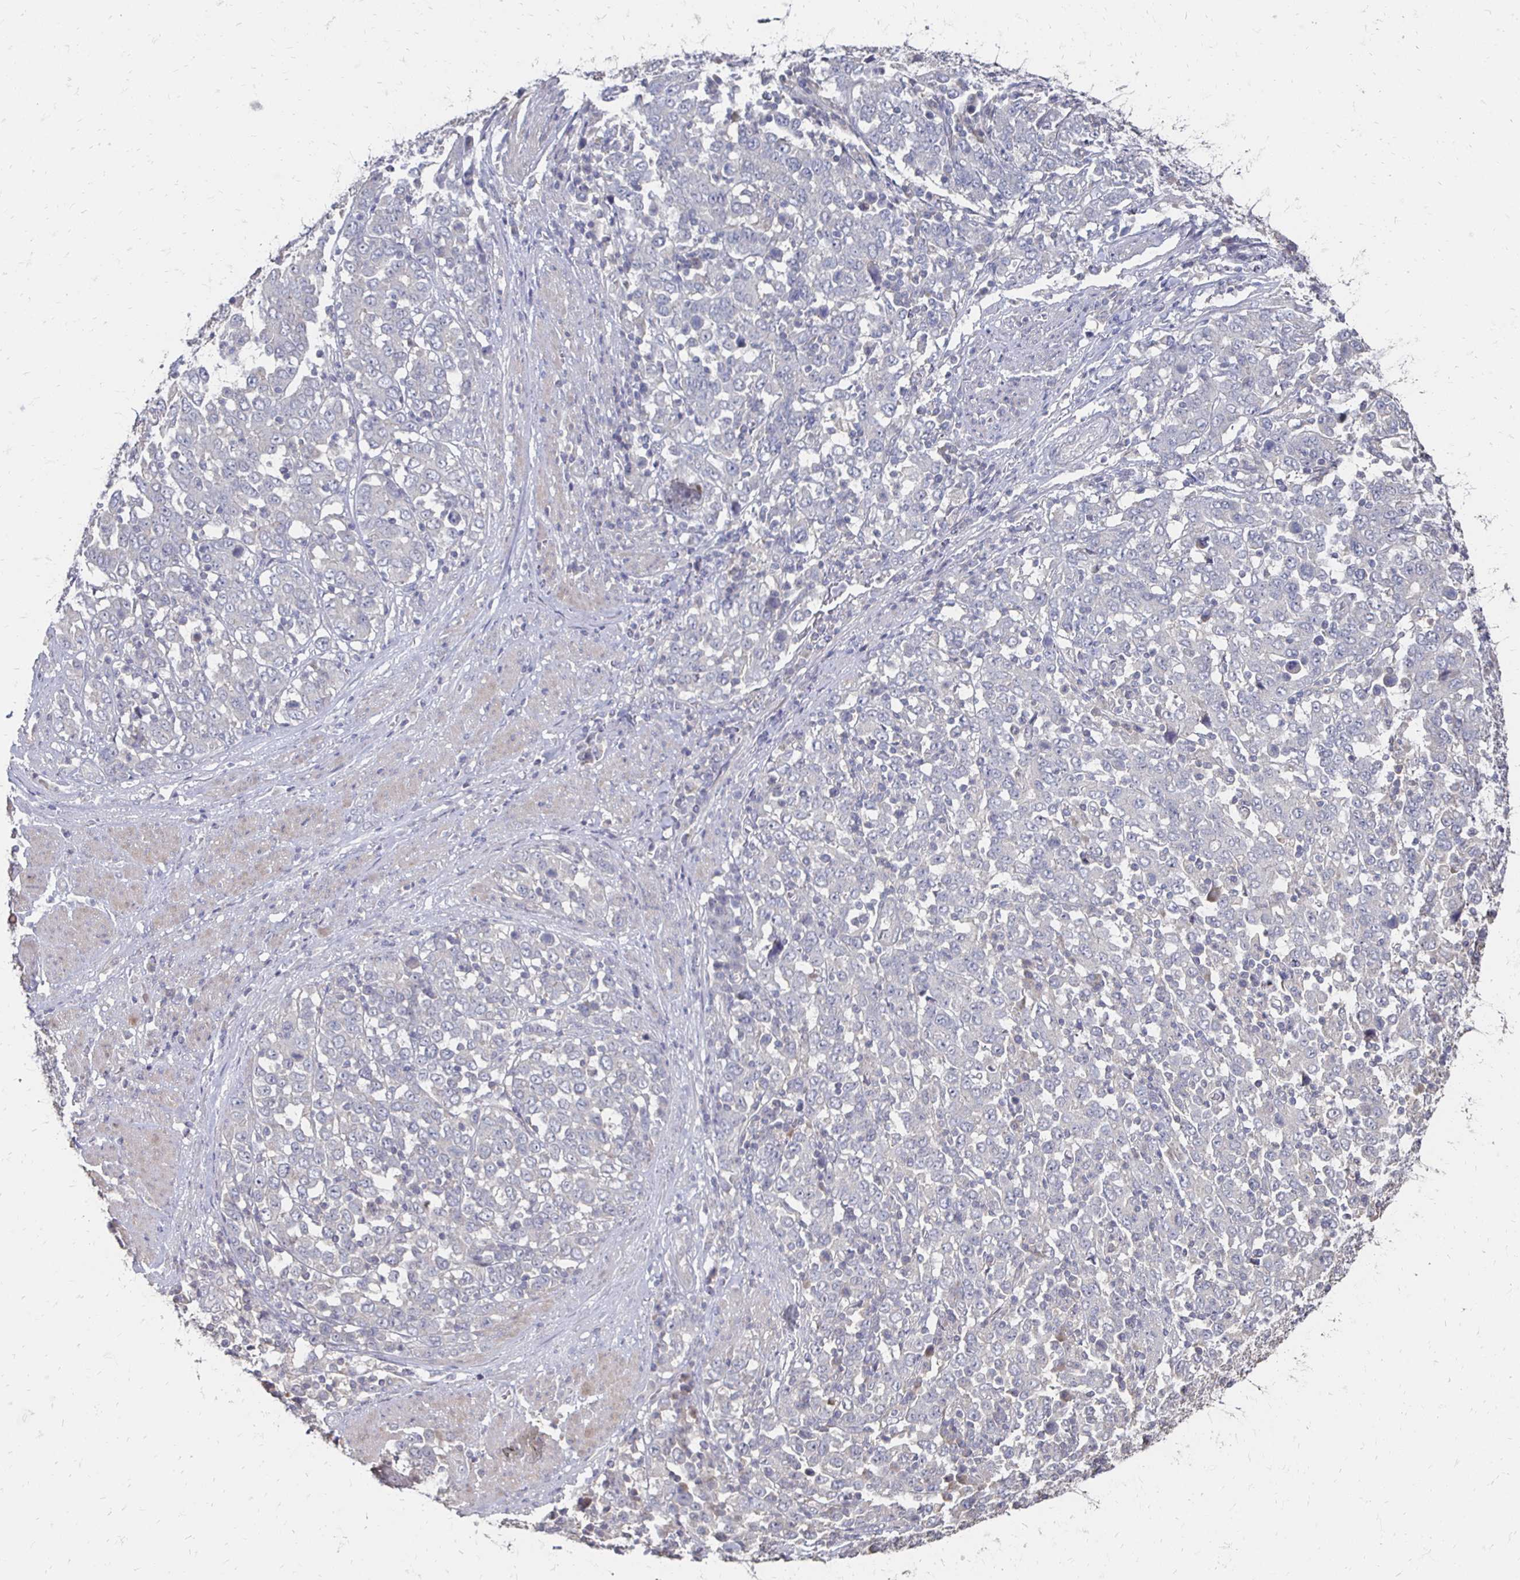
{"staining": {"intensity": "negative", "quantity": "none", "location": "none"}, "tissue": "stomach cancer", "cell_type": "Tumor cells", "image_type": "cancer", "snomed": [{"axis": "morphology", "description": "Adenocarcinoma, NOS"}, {"axis": "topography", "description": "Stomach, upper"}], "caption": "Tumor cells show no significant positivity in stomach cancer (adenocarcinoma).", "gene": "ZNF727", "patient": {"sex": "male", "age": 69}}